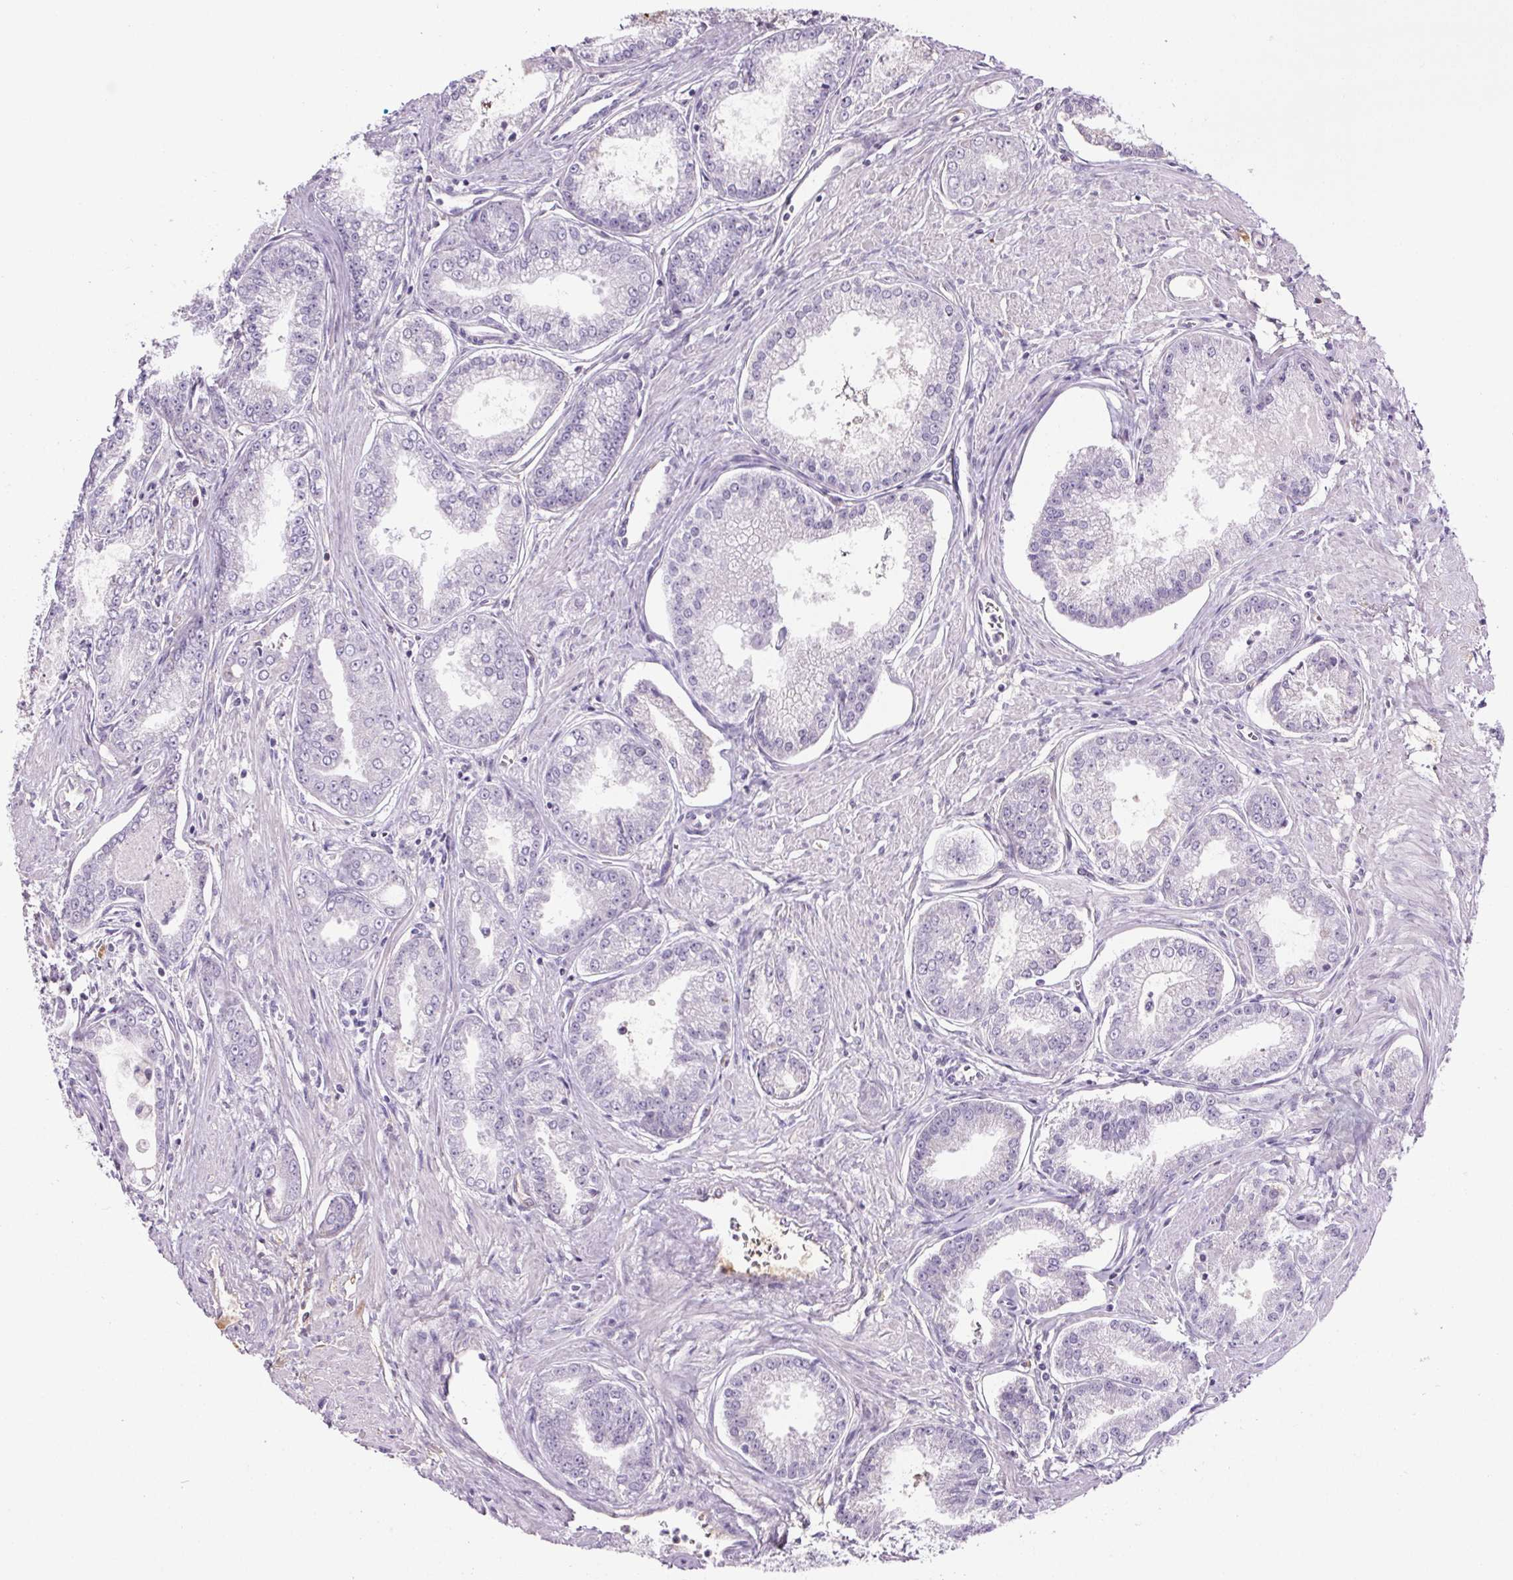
{"staining": {"intensity": "negative", "quantity": "none", "location": "none"}, "tissue": "prostate cancer", "cell_type": "Tumor cells", "image_type": "cancer", "snomed": [{"axis": "morphology", "description": "Adenocarcinoma, NOS"}, {"axis": "topography", "description": "Prostate"}], "caption": "Tumor cells show no significant protein expression in prostate adenocarcinoma.", "gene": "CD5L", "patient": {"sex": "male", "age": 71}}